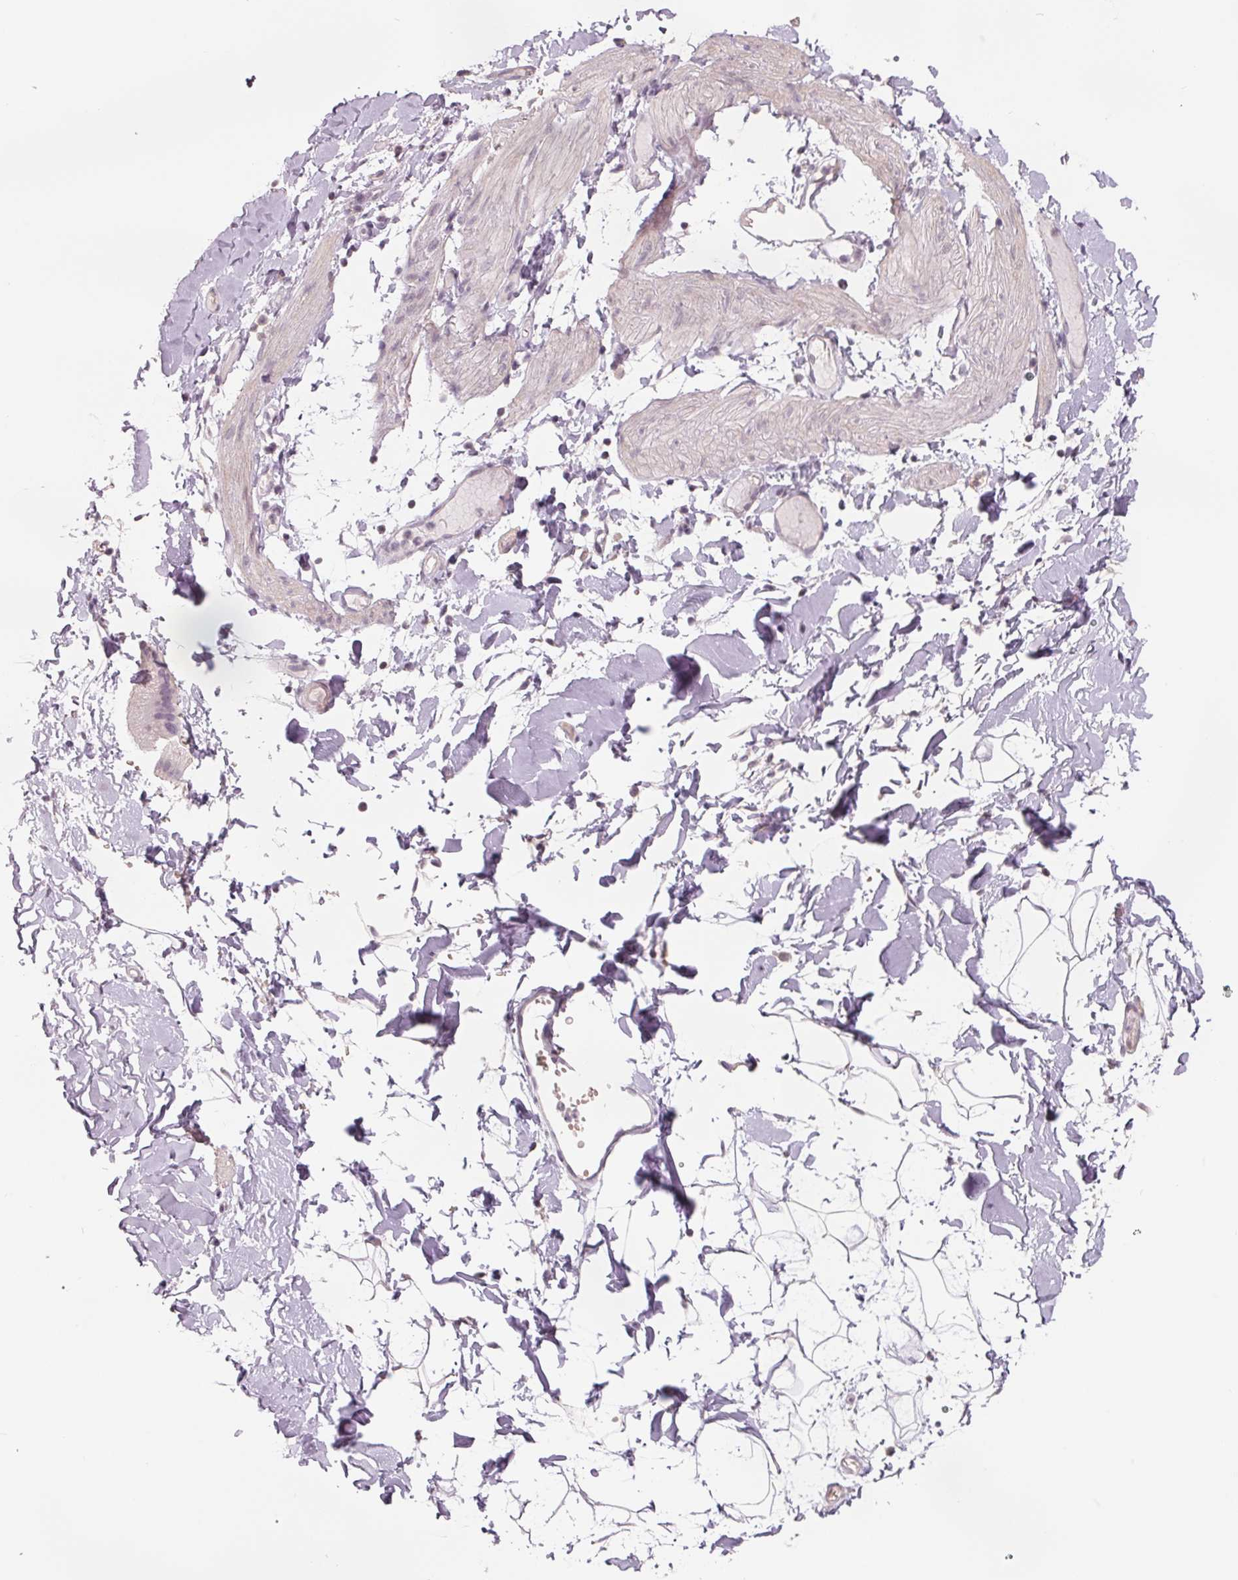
{"staining": {"intensity": "negative", "quantity": "none", "location": "none"}, "tissue": "adipose tissue", "cell_type": "Adipocytes", "image_type": "normal", "snomed": [{"axis": "morphology", "description": "Normal tissue, NOS"}, {"axis": "topography", "description": "Gallbladder"}, {"axis": "topography", "description": "Peripheral nerve tissue"}], "caption": "High magnification brightfield microscopy of unremarkable adipose tissue stained with DAB (3,3'-diaminobenzidine) (brown) and counterstained with hematoxylin (blue): adipocytes show no significant staining.", "gene": "FTCD", "patient": {"sex": "female", "age": 45}}